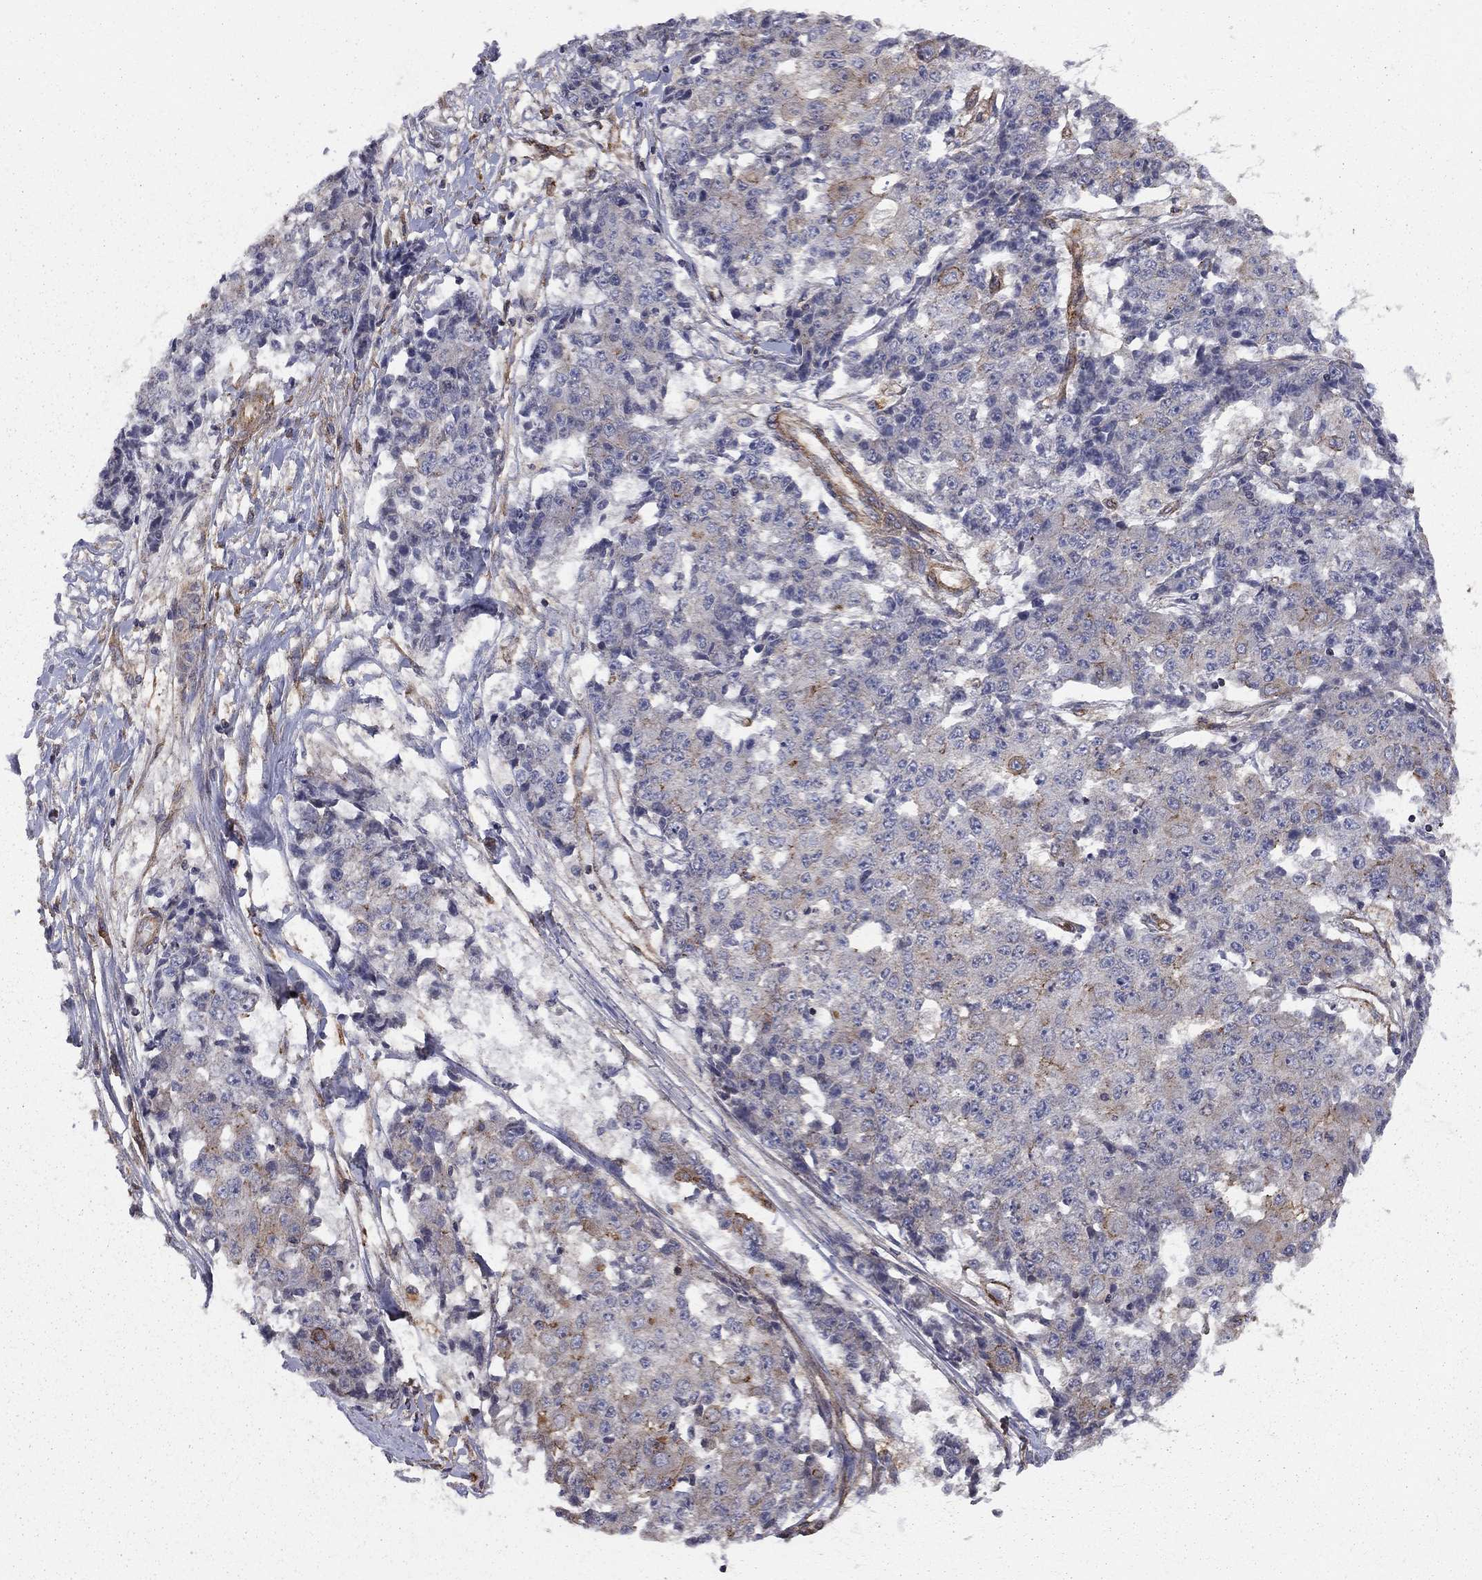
{"staining": {"intensity": "moderate", "quantity": "<25%", "location": "cytoplasmic/membranous"}, "tissue": "ovarian cancer", "cell_type": "Tumor cells", "image_type": "cancer", "snomed": [{"axis": "morphology", "description": "Carcinoma, endometroid"}, {"axis": "topography", "description": "Ovary"}], "caption": "Brown immunohistochemical staining in endometroid carcinoma (ovarian) shows moderate cytoplasmic/membranous positivity in approximately <25% of tumor cells.", "gene": "RASEF", "patient": {"sex": "female", "age": 42}}